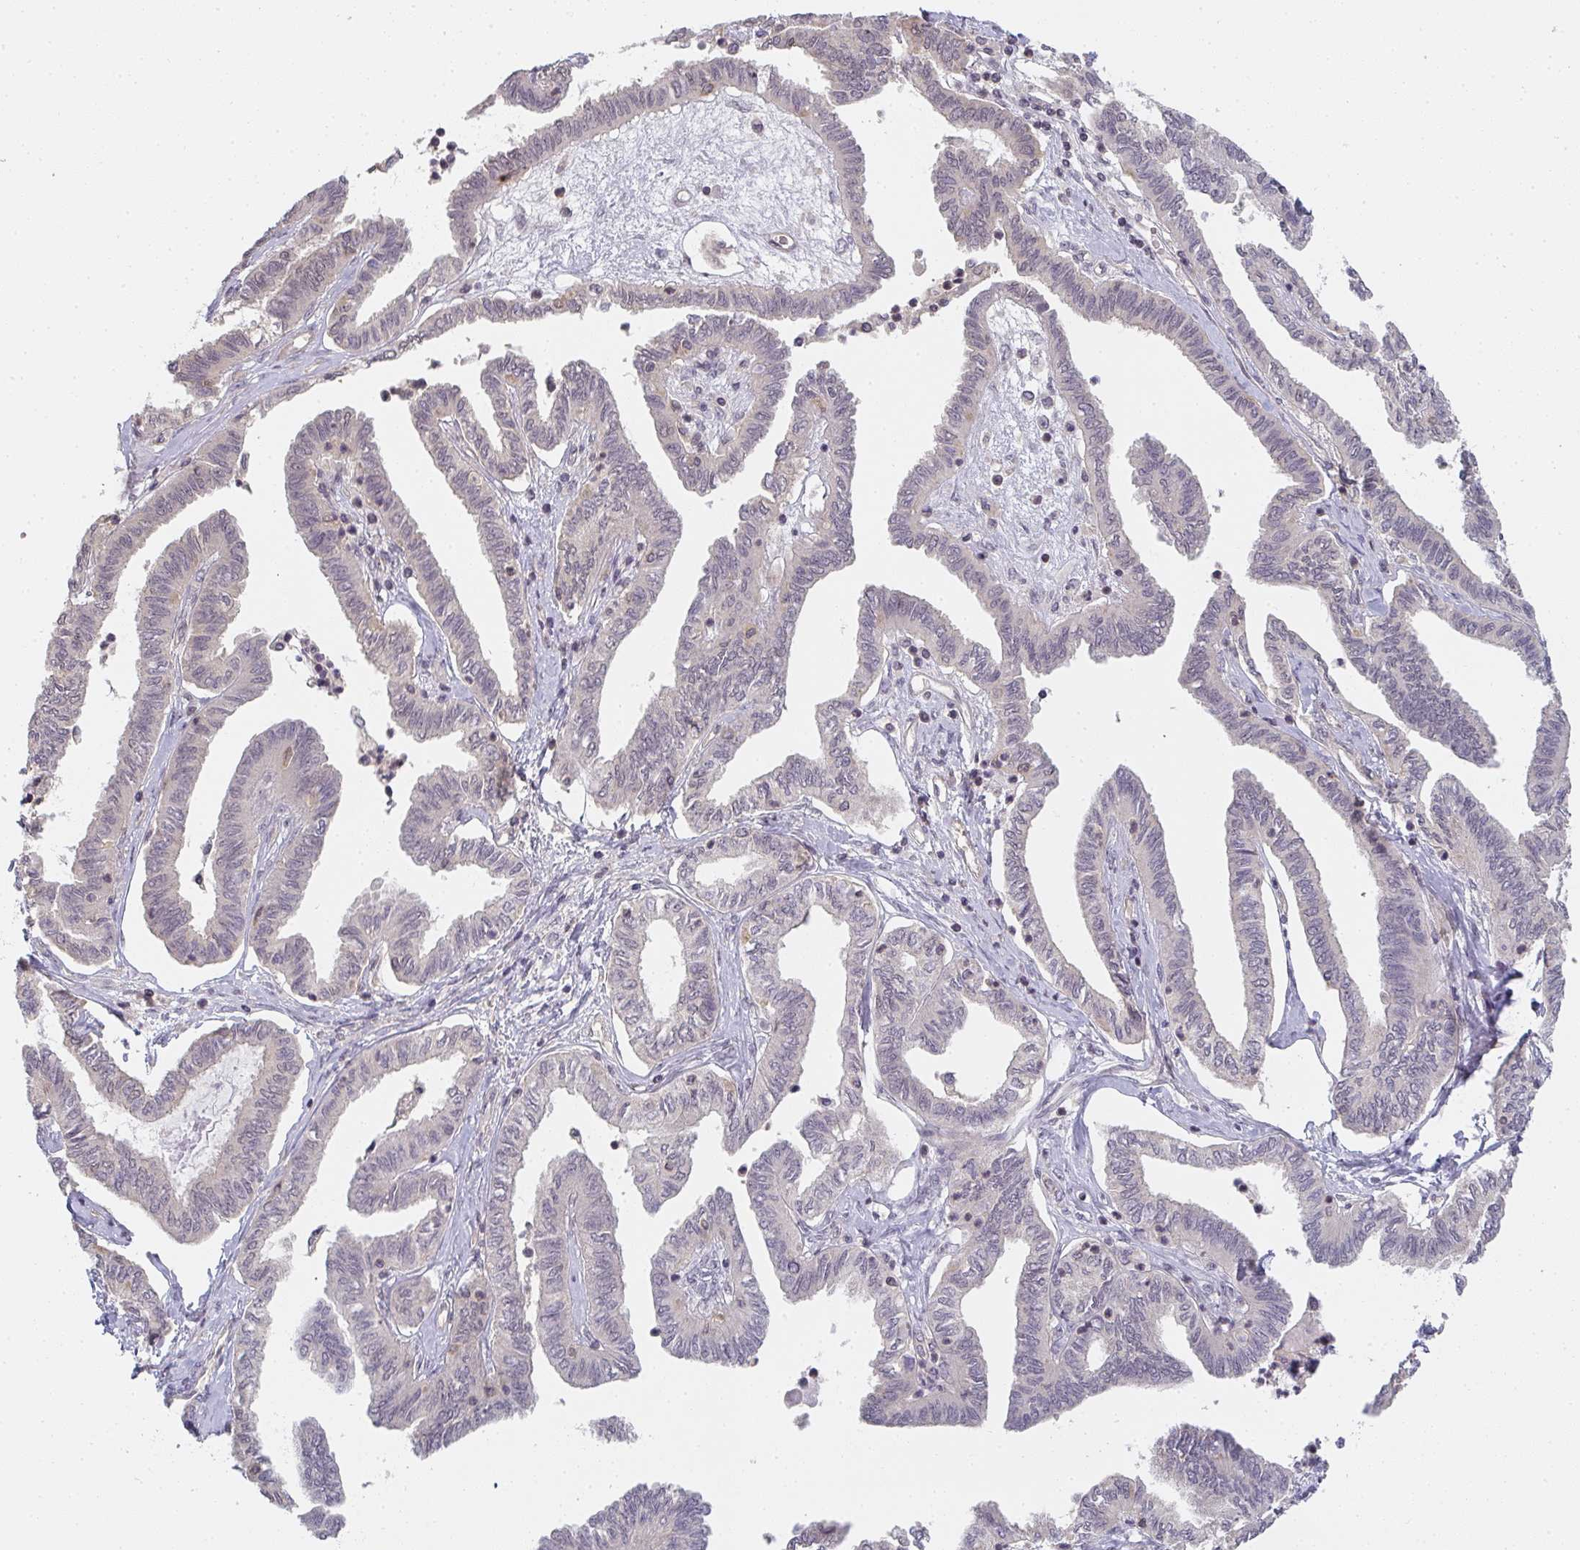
{"staining": {"intensity": "negative", "quantity": "none", "location": "none"}, "tissue": "ovarian cancer", "cell_type": "Tumor cells", "image_type": "cancer", "snomed": [{"axis": "morphology", "description": "Carcinoma, endometroid"}, {"axis": "topography", "description": "Ovary"}], "caption": "IHC of human ovarian cancer exhibits no positivity in tumor cells.", "gene": "GSDMB", "patient": {"sex": "female", "age": 70}}